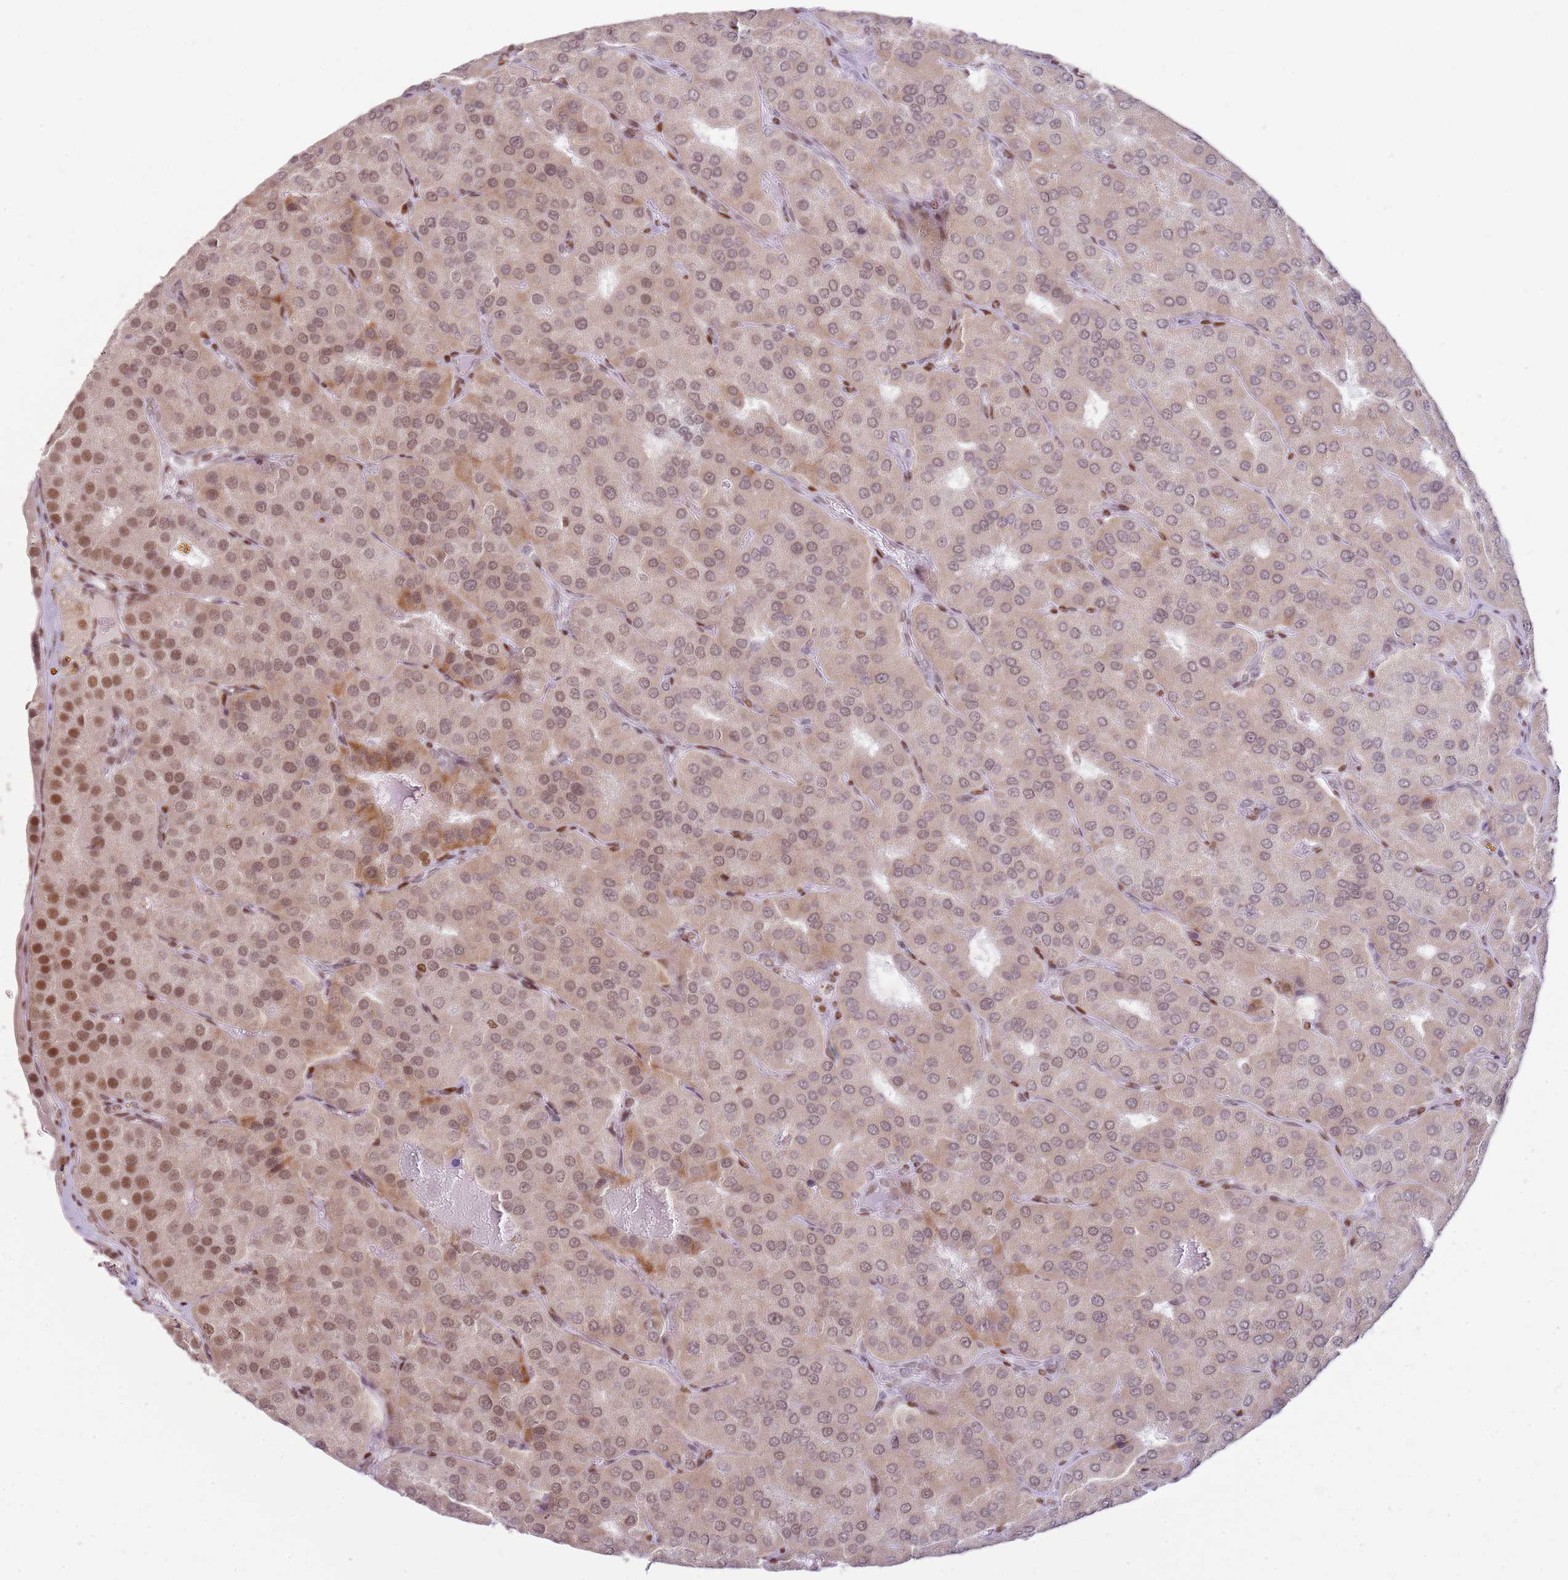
{"staining": {"intensity": "moderate", "quantity": "25%-75%", "location": "nuclear"}, "tissue": "parathyroid gland", "cell_type": "Glandular cells", "image_type": "normal", "snomed": [{"axis": "morphology", "description": "Normal tissue, NOS"}, {"axis": "morphology", "description": "Adenoma, NOS"}, {"axis": "topography", "description": "Parathyroid gland"}], "caption": "Glandular cells display moderate nuclear positivity in about 25%-75% of cells in unremarkable parathyroid gland.", "gene": "PHC2", "patient": {"sex": "female", "age": 86}}